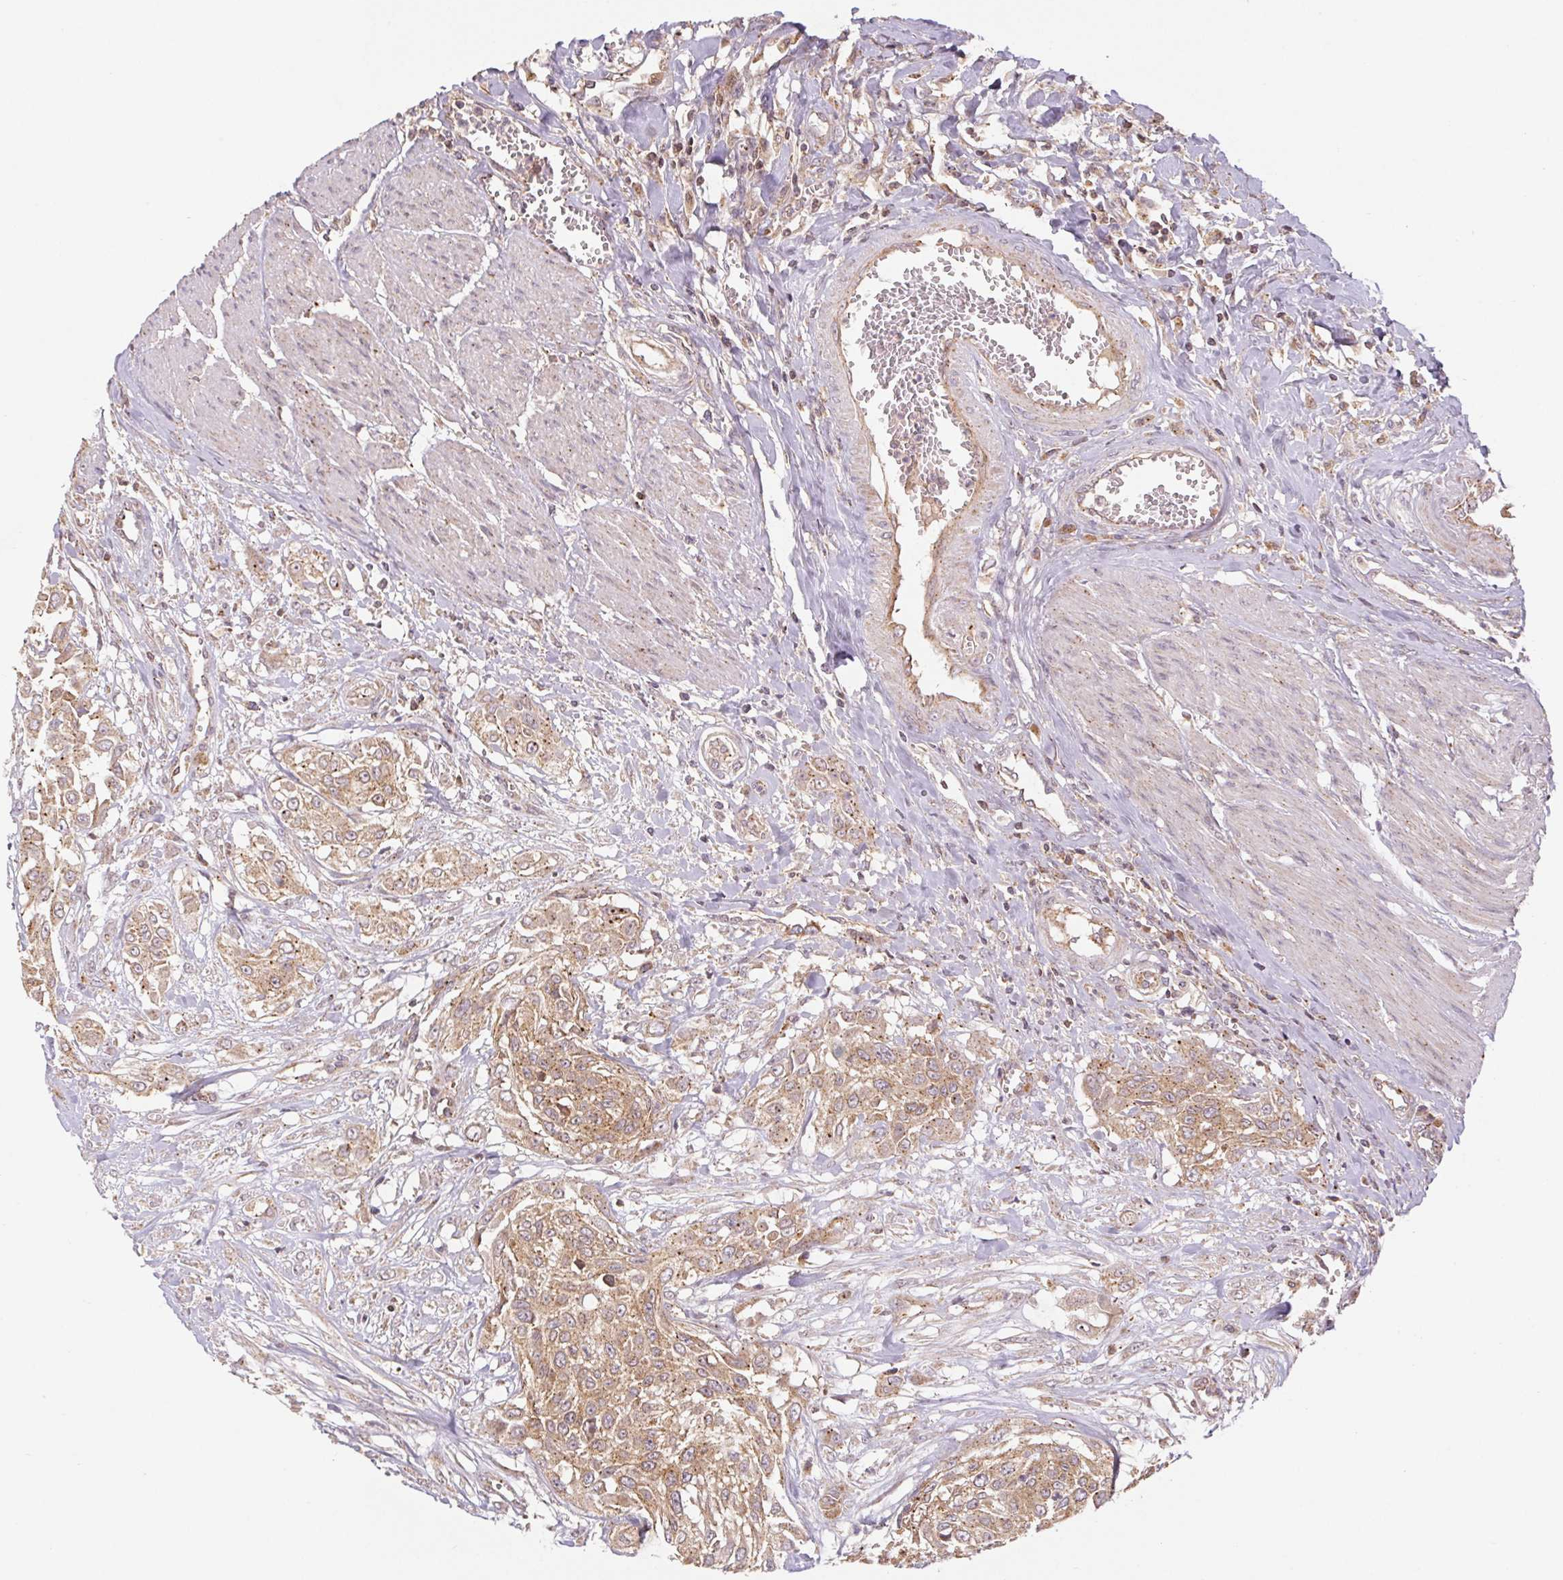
{"staining": {"intensity": "moderate", "quantity": ">75%", "location": "cytoplasmic/membranous"}, "tissue": "urothelial cancer", "cell_type": "Tumor cells", "image_type": "cancer", "snomed": [{"axis": "morphology", "description": "Urothelial carcinoma, High grade"}, {"axis": "topography", "description": "Urinary bladder"}], "caption": "About >75% of tumor cells in urothelial carcinoma (high-grade) display moderate cytoplasmic/membranous protein positivity as visualized by brown immunohistochemical staining.", "gene": "MTHFD1", "patient": {"sex": "male", "age": 57}}